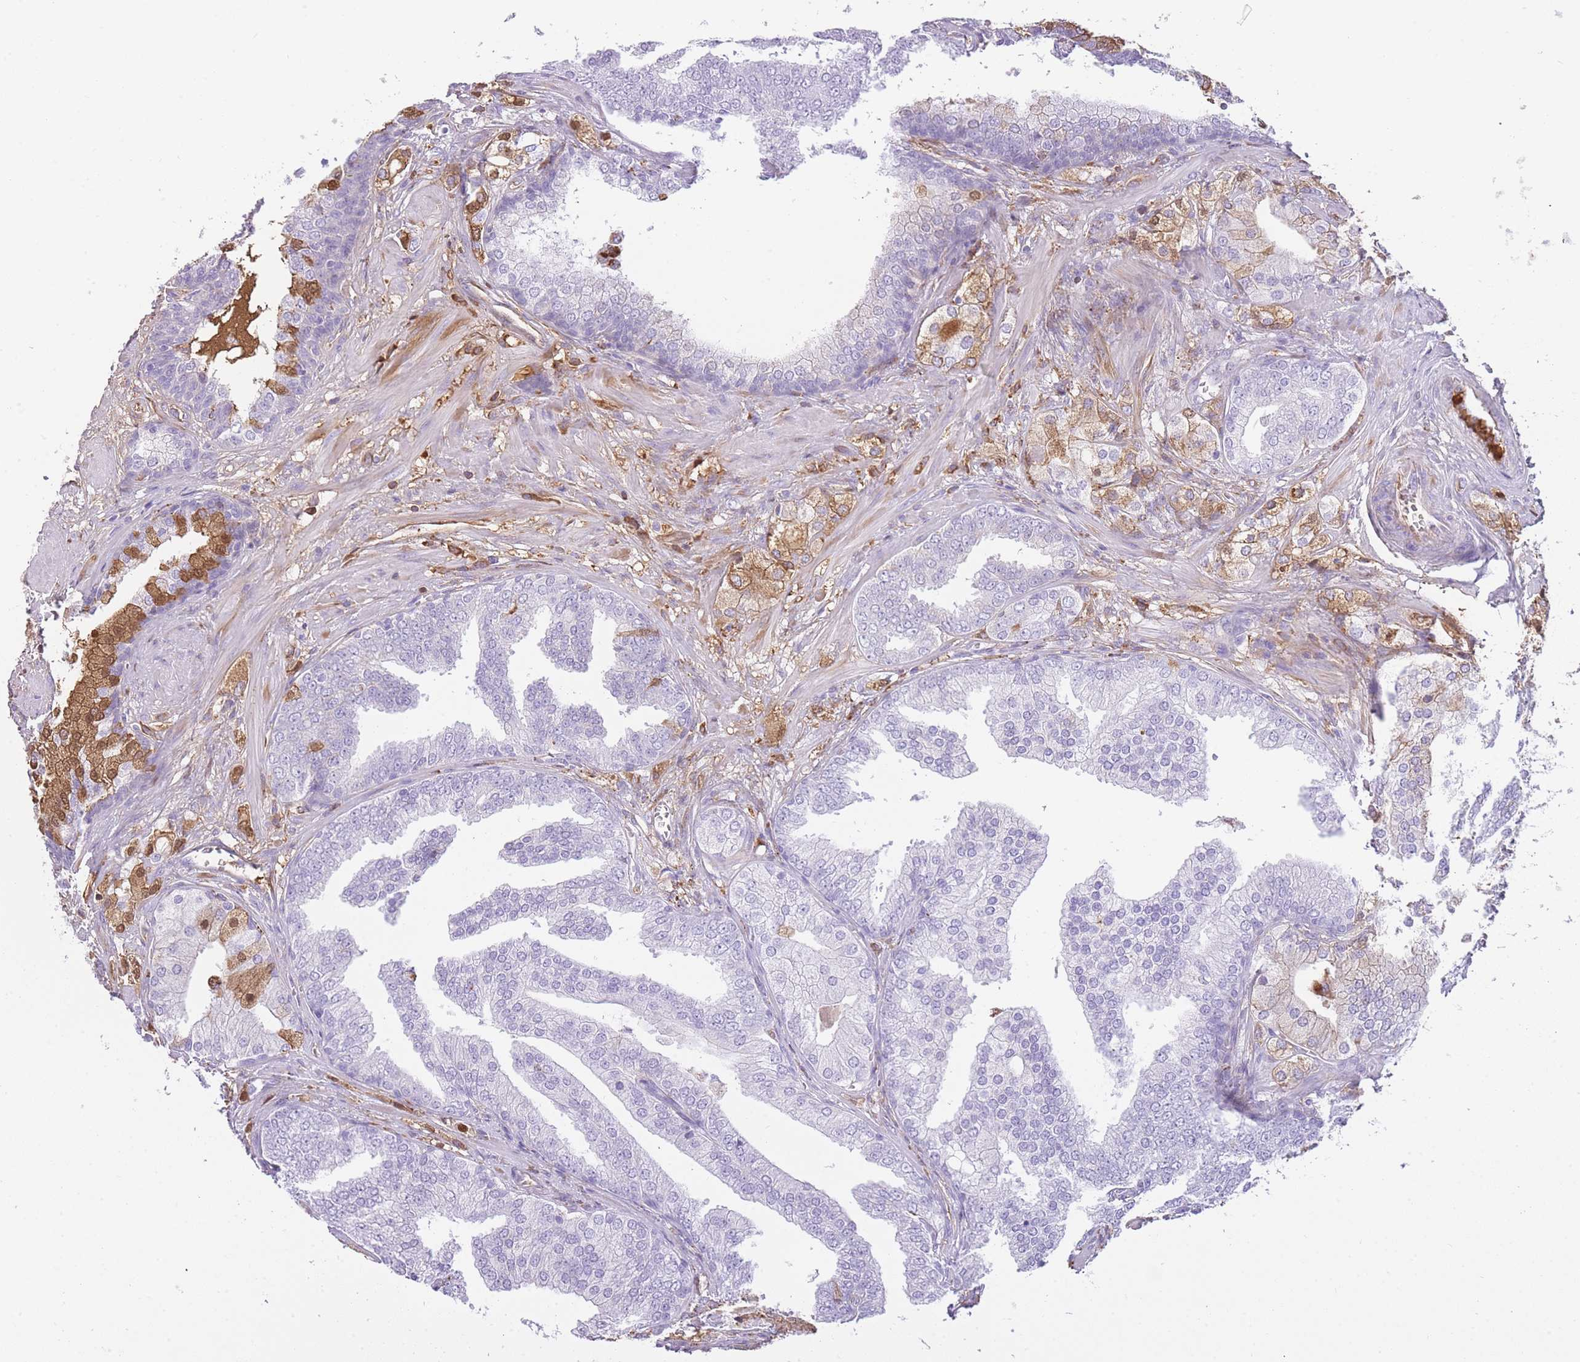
{"staining": {"intensity": "moderate", "quantity": "<25%", "location": "cytoplasmic/membranous"}, "tissue": "prostate cancer", "cell_type": "Tumor cells", "image_type": "cancer", "snomed": [{"axis": "morphology", "description": "Adenocarcinoma, High grade"}, {"axis": "topography", "description": "Prostate"}], "caption": "Prostate cancer (adenocarcinoma (high-grade)) stained for a protein demonstrates moderate cytoplasmic/membranous positivity in tumor cells. (brown staining indicates protein expression, while blue staining denotes nuclei).", "gene": "GNAT1", "patient": {"sex": "male", "age": 50}}